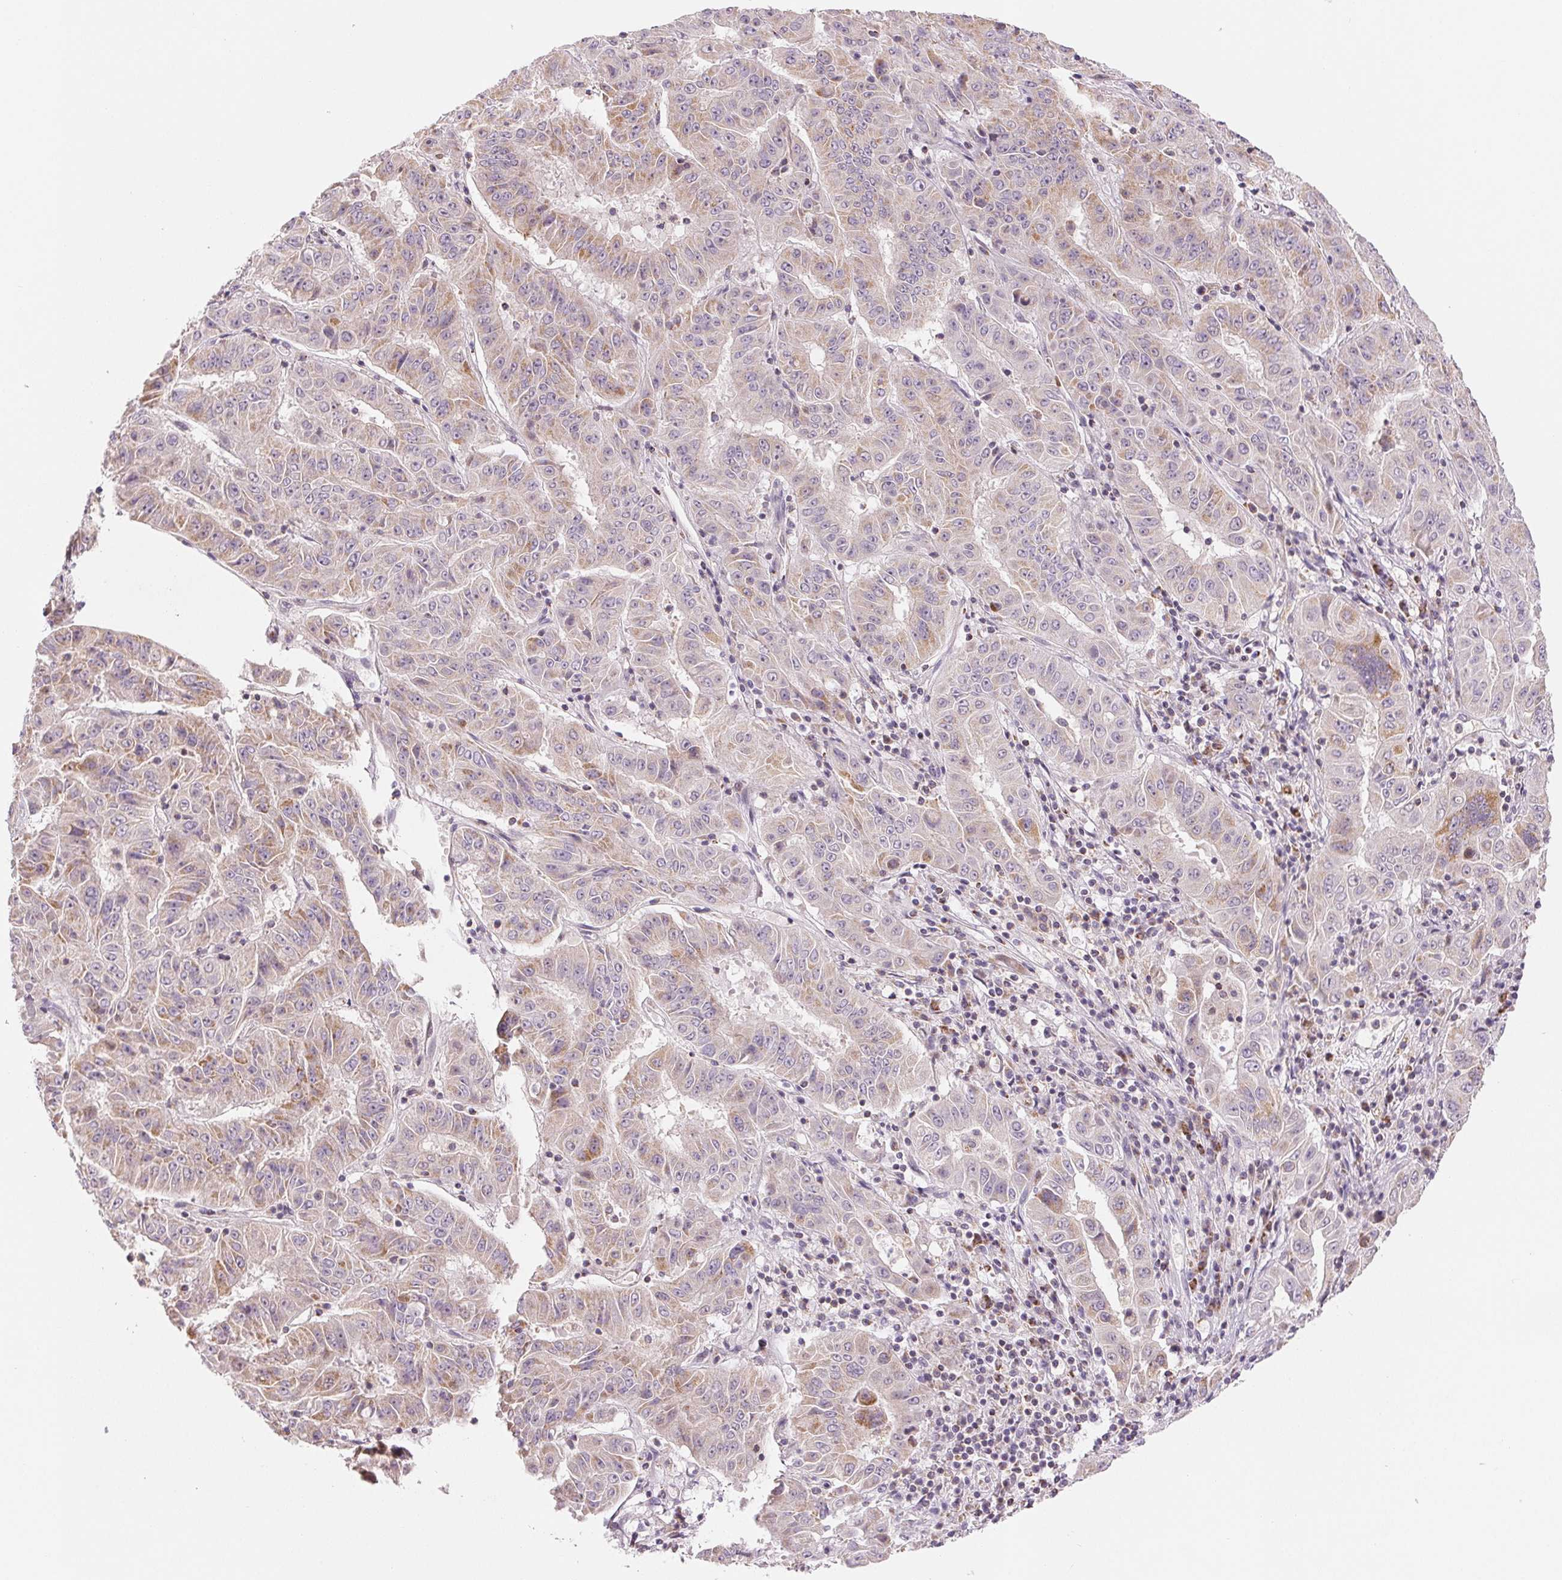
{"staining": {"intensity": "moderate", "quantity": "<25%", "location": "cytoplasmic/membranous"}, "tissue": "pancreatic cancer", "cell_type": "Tumor cells", "image_type": "cancer", "snomed": [{"axis": "morphology", "description": "Adenocarcinoma, NOS"}, {"axis": "topography", "description": "Pancreas"}], "caption": "Immunohistochemistry (IHC) (DAB) staining of adenocarcinoma (pancreatic) displays moderate cytoplasmic/membranous protein positivity in about <25% of tumor cells.", "gene": "HINT2", "patient": {"sex": "male", "age": 63}}